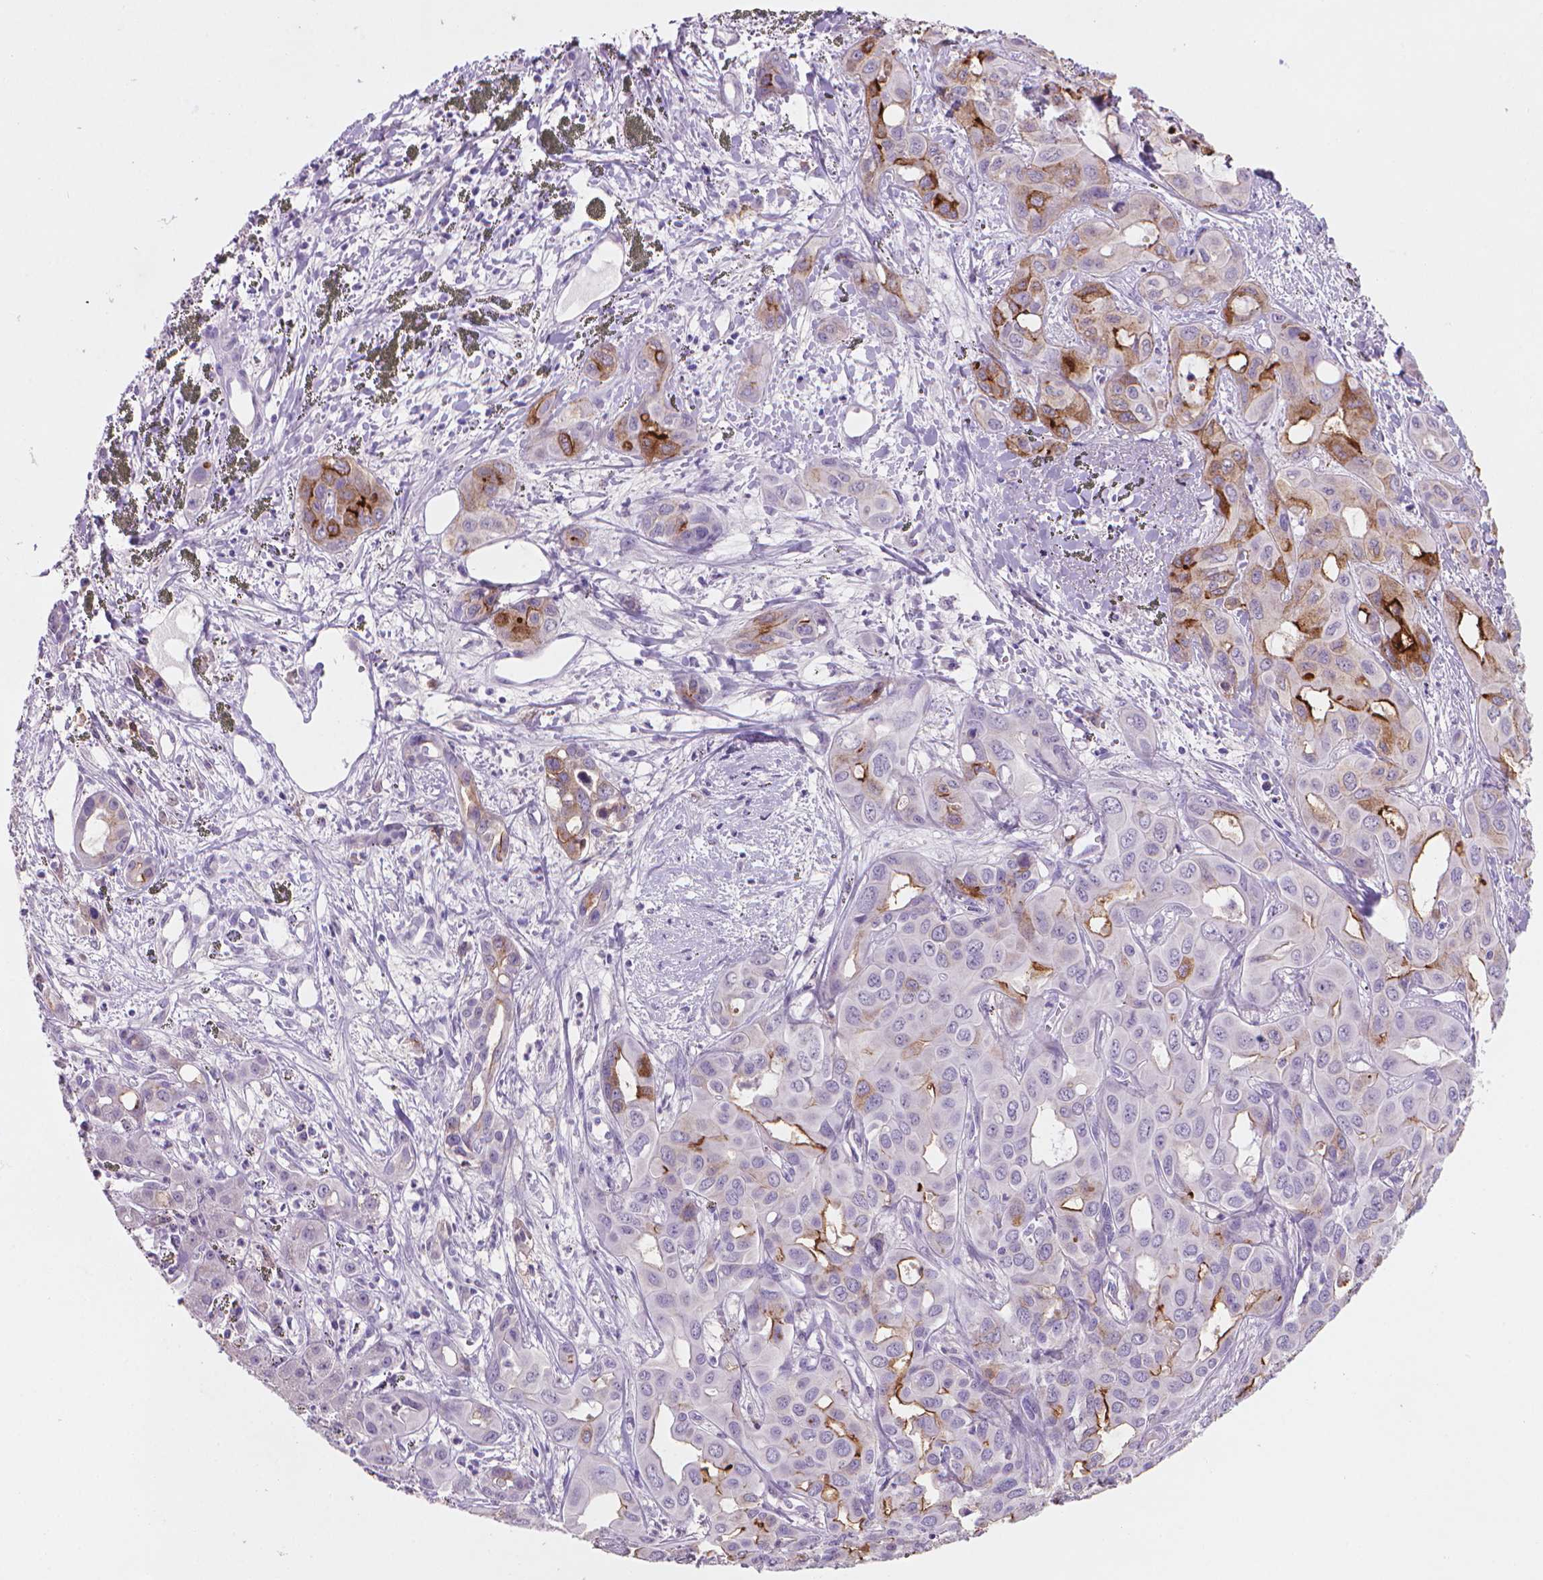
{"staining": {"intensity": "moderate", "quantity": "<25%", "location": "cytoplasmic/membranous"}, "tissue": "liver cancer", "cell_type": "Tumor cells", "image_type": "cancer", "snomed": [{"axis": "morphology", "description": "Cholangiocarcinoma"}, {"axis": "topography", "description": "Liver"}], "caption": "This is a histology image of immunohistochemistry staining of liver cancer, which shows moderate expression in the cytoplasmic/membranous of tumor cells.", "gene": "MUC1", "patient": {"sex": "female", "age": 60}}